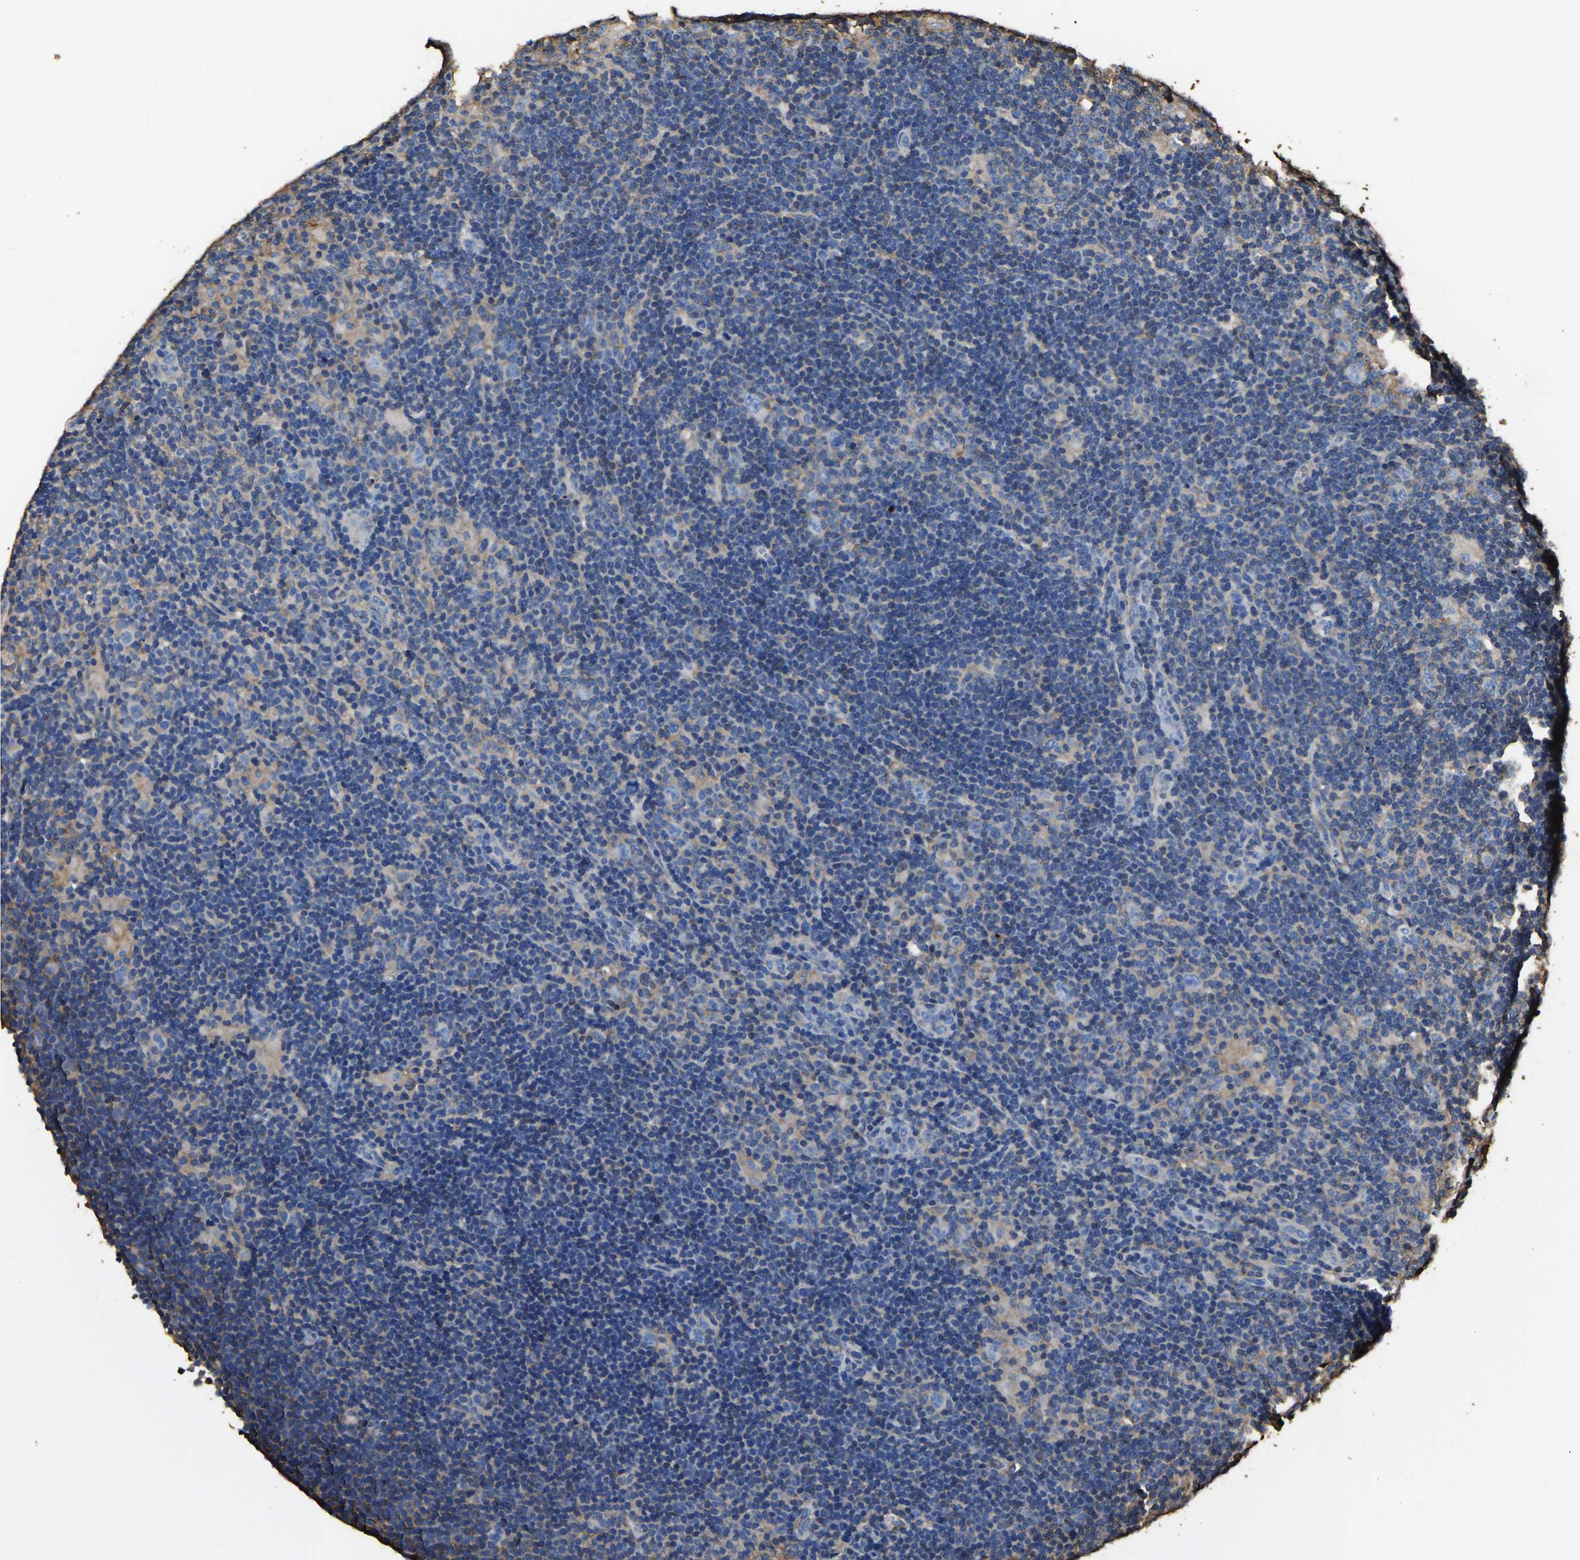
{"staining": {"intensity": "negative", "quantity": "none", "location": "none"}, "tissue": "lymphoma", "cell_type": "Tumor cells", "image_type": "cancer", "snomed": [{"axis": "morphology", "description": "Hodgkin's disease, NOS"}, {"axis": "topography", "description": "Lymph node"}], "caption": "Tumor cells show no significant expression in lymphoma.", "gene": "ARMT1", "patient": {"sex": "female", "age": 57}}